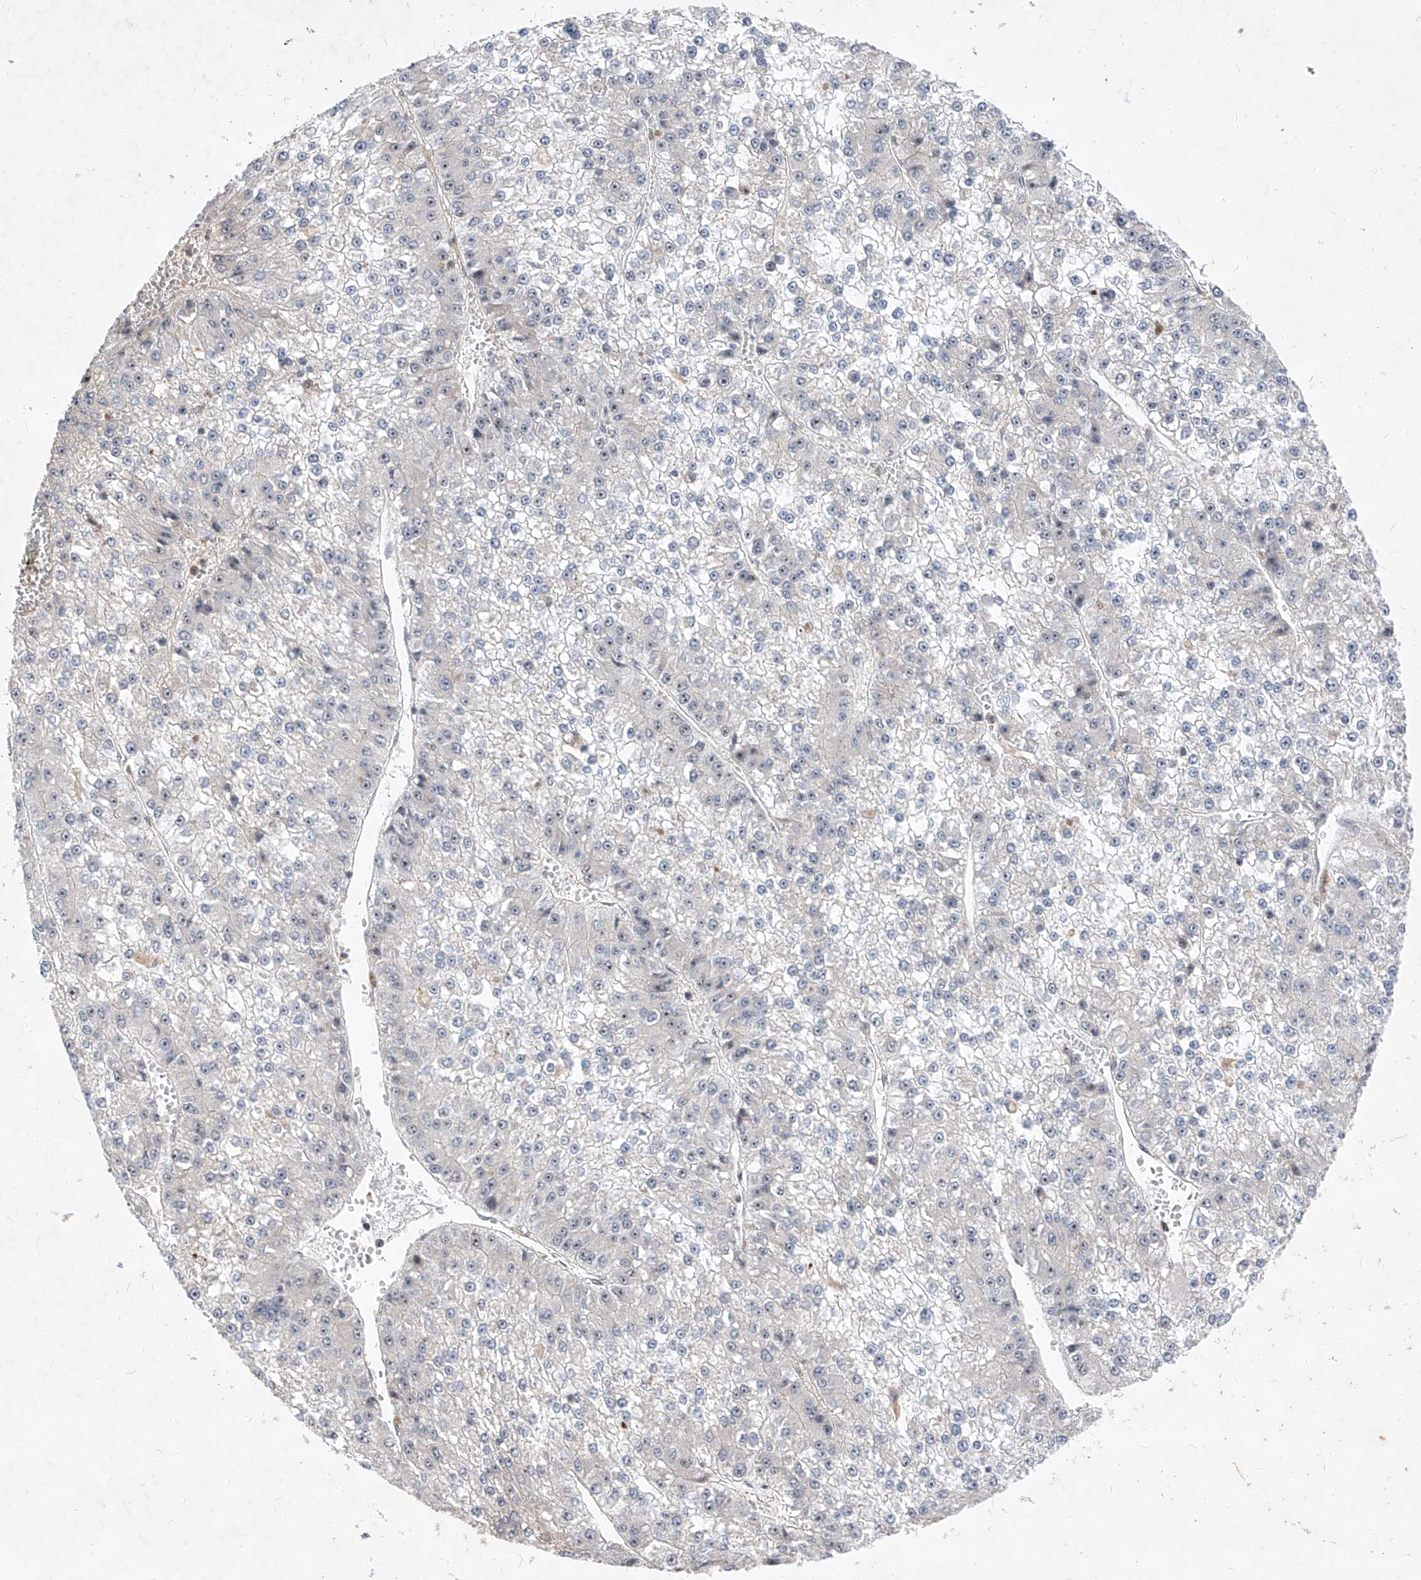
{"staining": {"intensity": "negative", "quantity": "none", "location": "none"}, "tissue": "liver cancer", "cell_type": "Tumor cells", "image_type": "cancer", "snomed": [{"axis": "morphology", "description": "Carcinoma, Hepatocellular, NOS"}, {"axis": "topography", "description": "Liver"}], "caption": "Tumor cells show no significant staining in liver hepatocellular carcinoma.", "gene": "LGR4", "patient": {"sex": "female", "age": 73}}